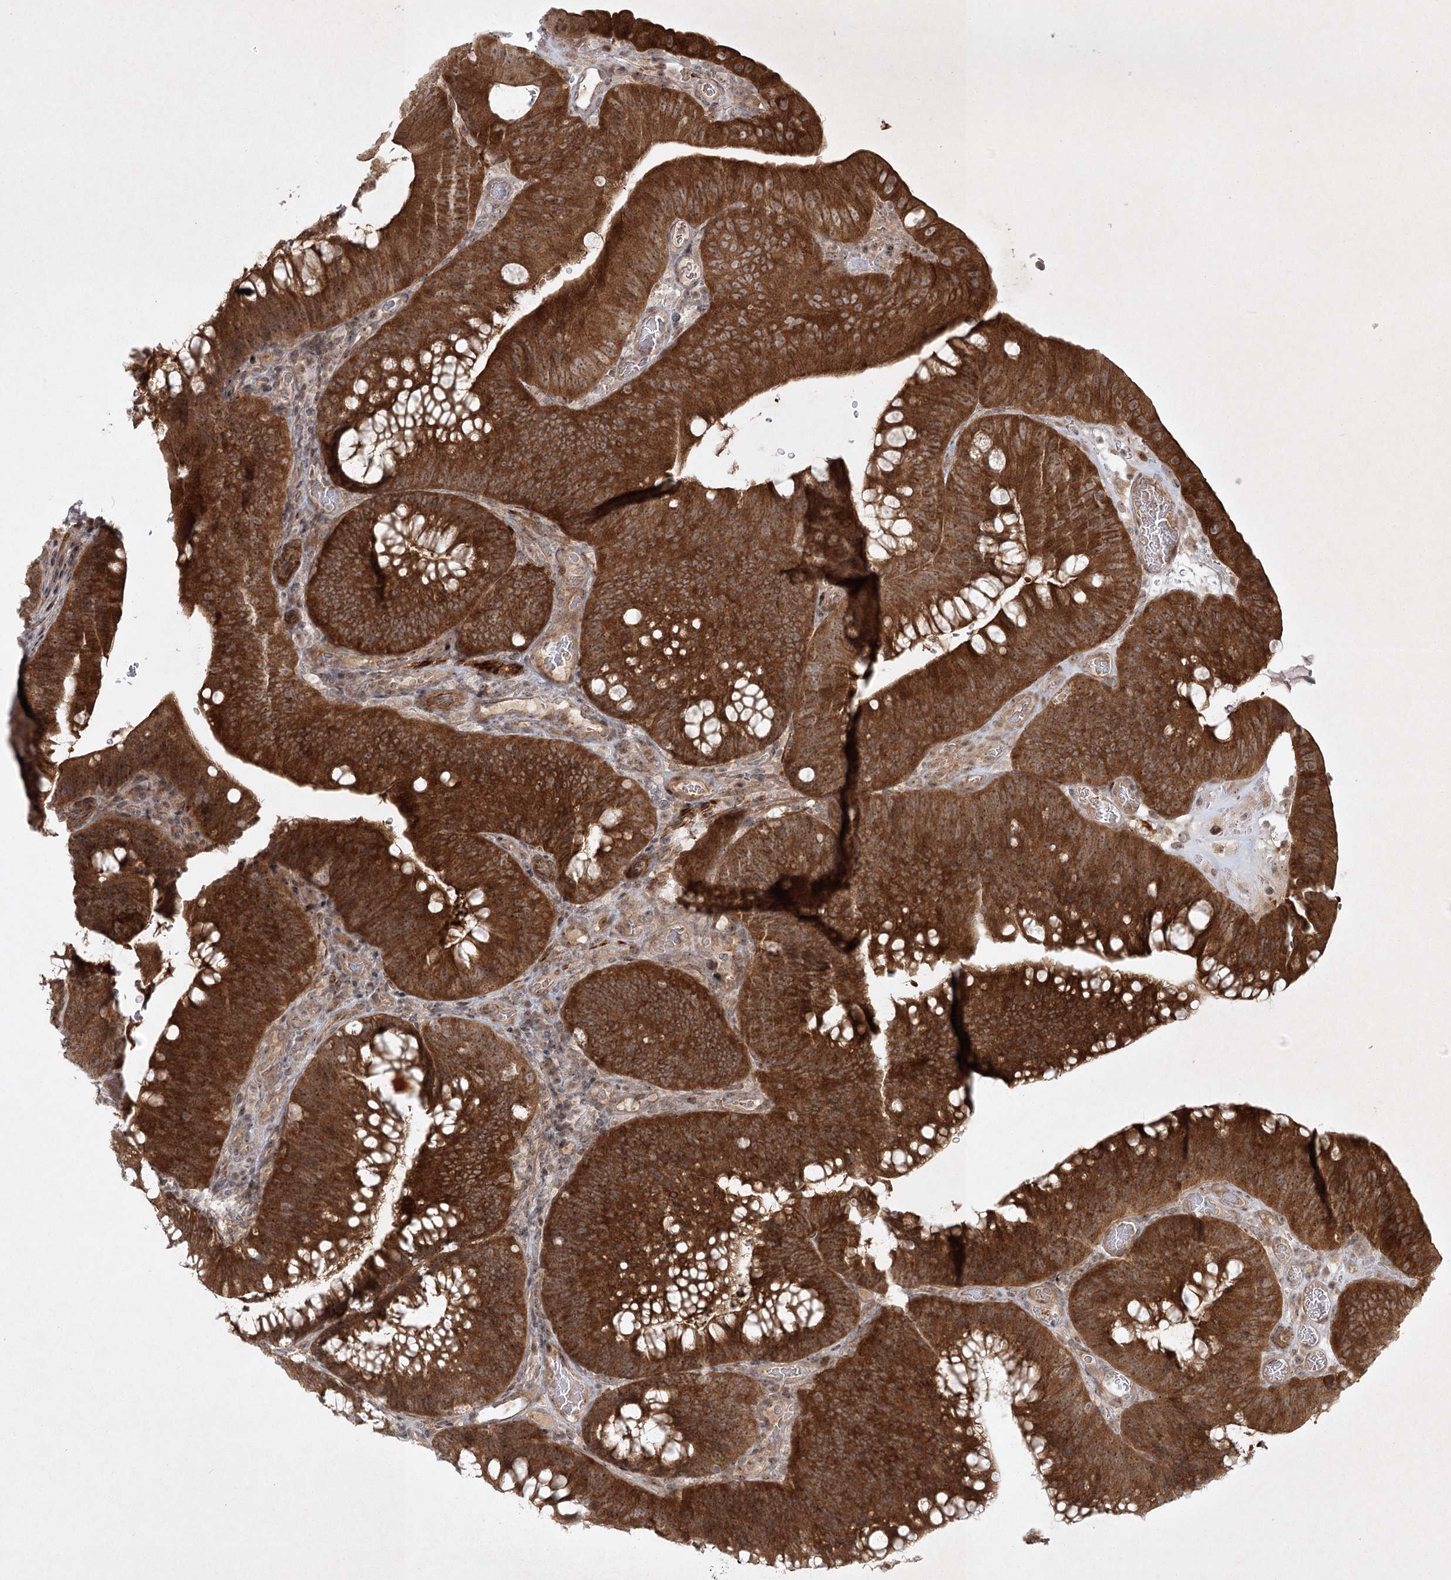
{"staining": {"intensity": "strong", "quantity": ">75%", "location": "cytoplasmic/membranous"}, "tissue": "colorectal cancer", "cell_type": "Tumor cells", "image_type": "cancer", "snomed": [{"axis": "morphology", "description": "Normal tissue, NOS"}, {"axis": "topography", "description": "Colon"}], "caption": "Brown immunohistochemical staining in colorectal cancer reveals strong cytoplasmic/membranous expression in about >75% of tumor cells.", "gene": "SH2D3A", "patient": {"sex": "female", "age": 82}}